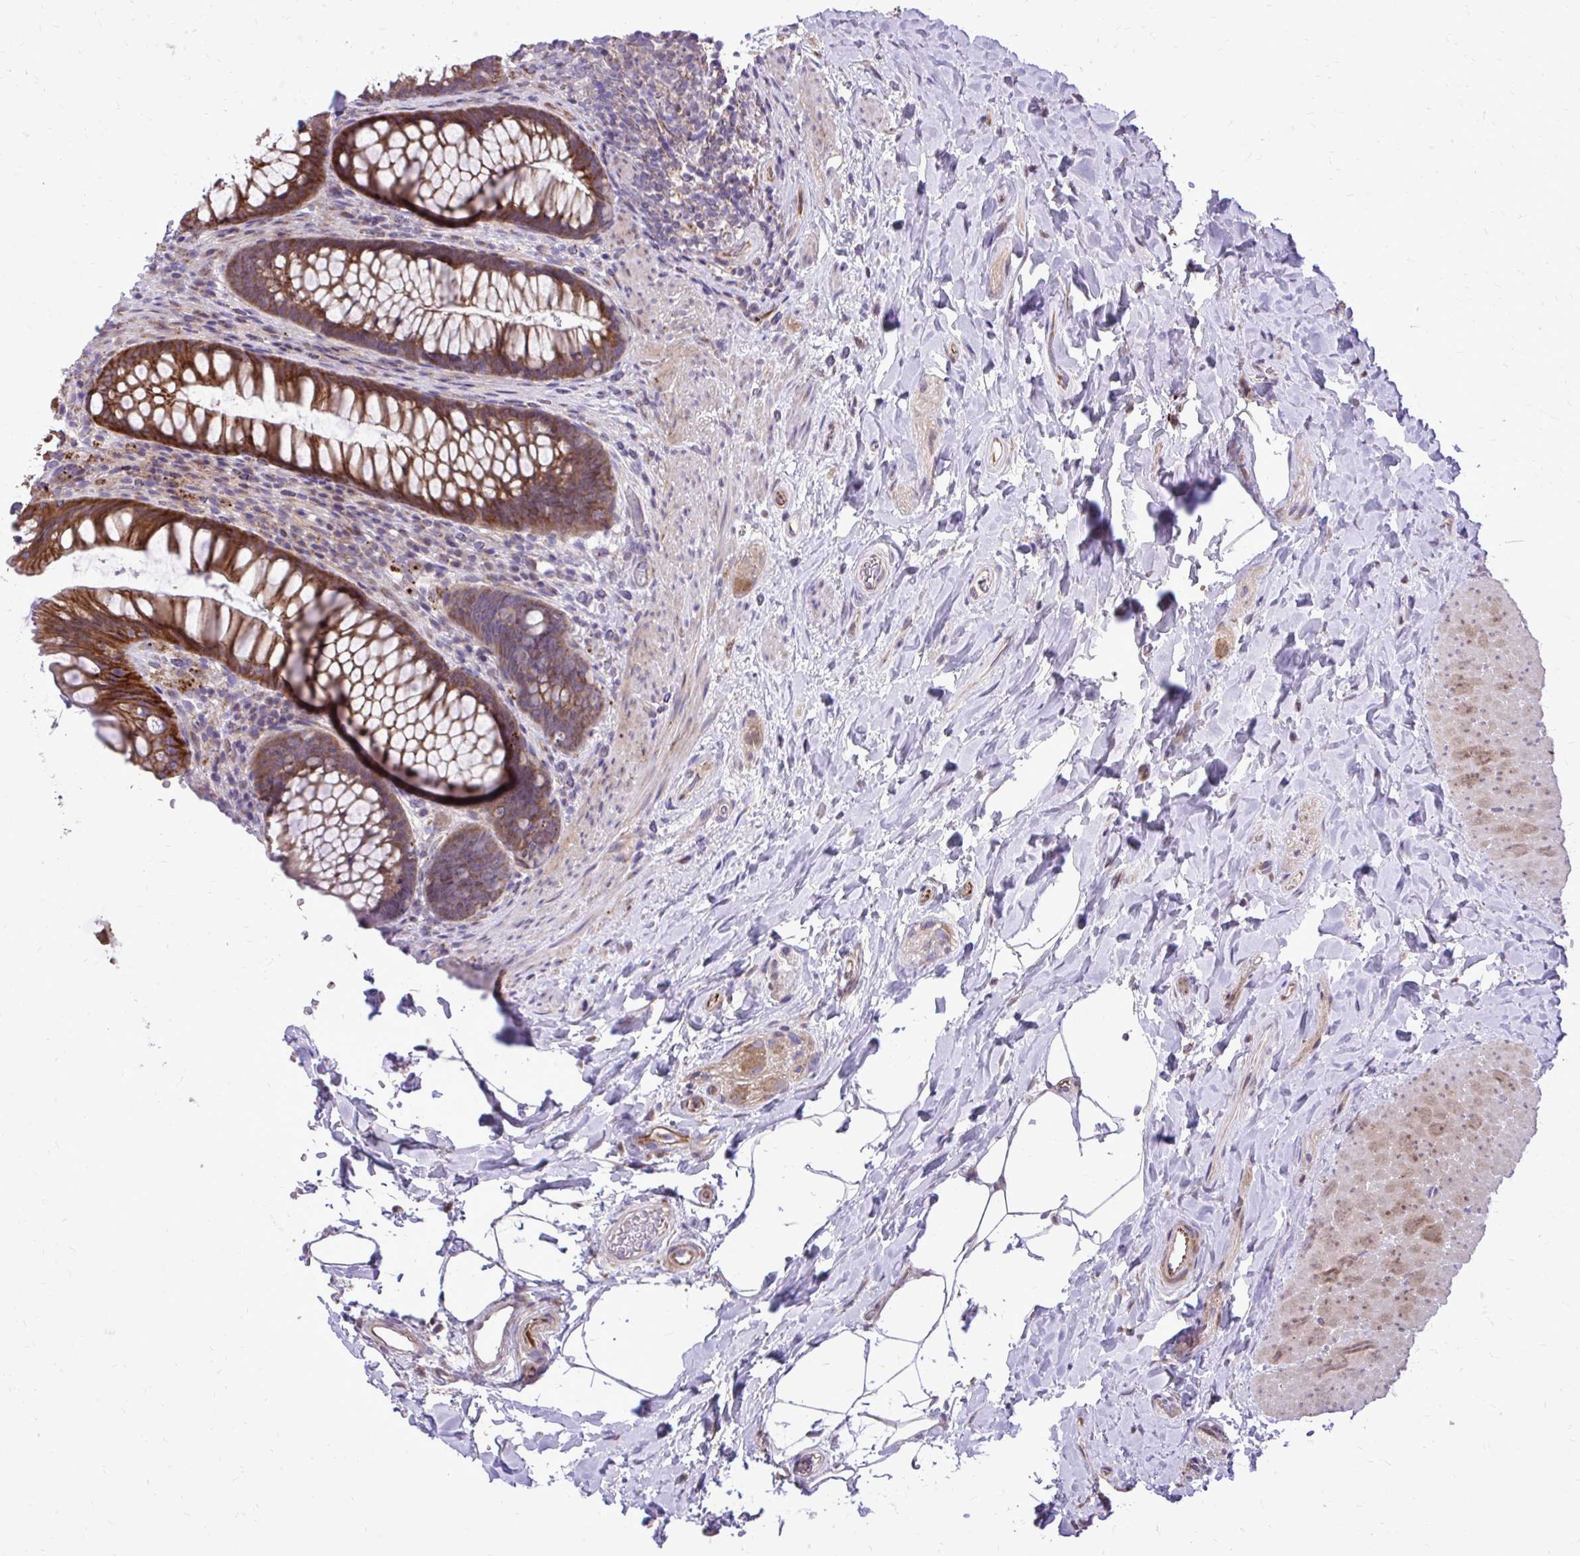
{"staining": {"intensity": "strong", "quantity": ">75%", "location": "cytoplasmic/membranous"}, "tissue": "rectum", "cell_type": "Glandular cells", "image_type": "normal", "snomed": [{"axis": "morphology", "description": "Normal tissue, NOS"}, {"axis": "topography", "description": "Rectum"}], "caption": "A high amount of strong cytoplasmic/membranous staining is seen in approximately >75% of glandular cells in benign rectum.", "gene": "ABCC3", "patient": {"sex": "male", "age": 53}}